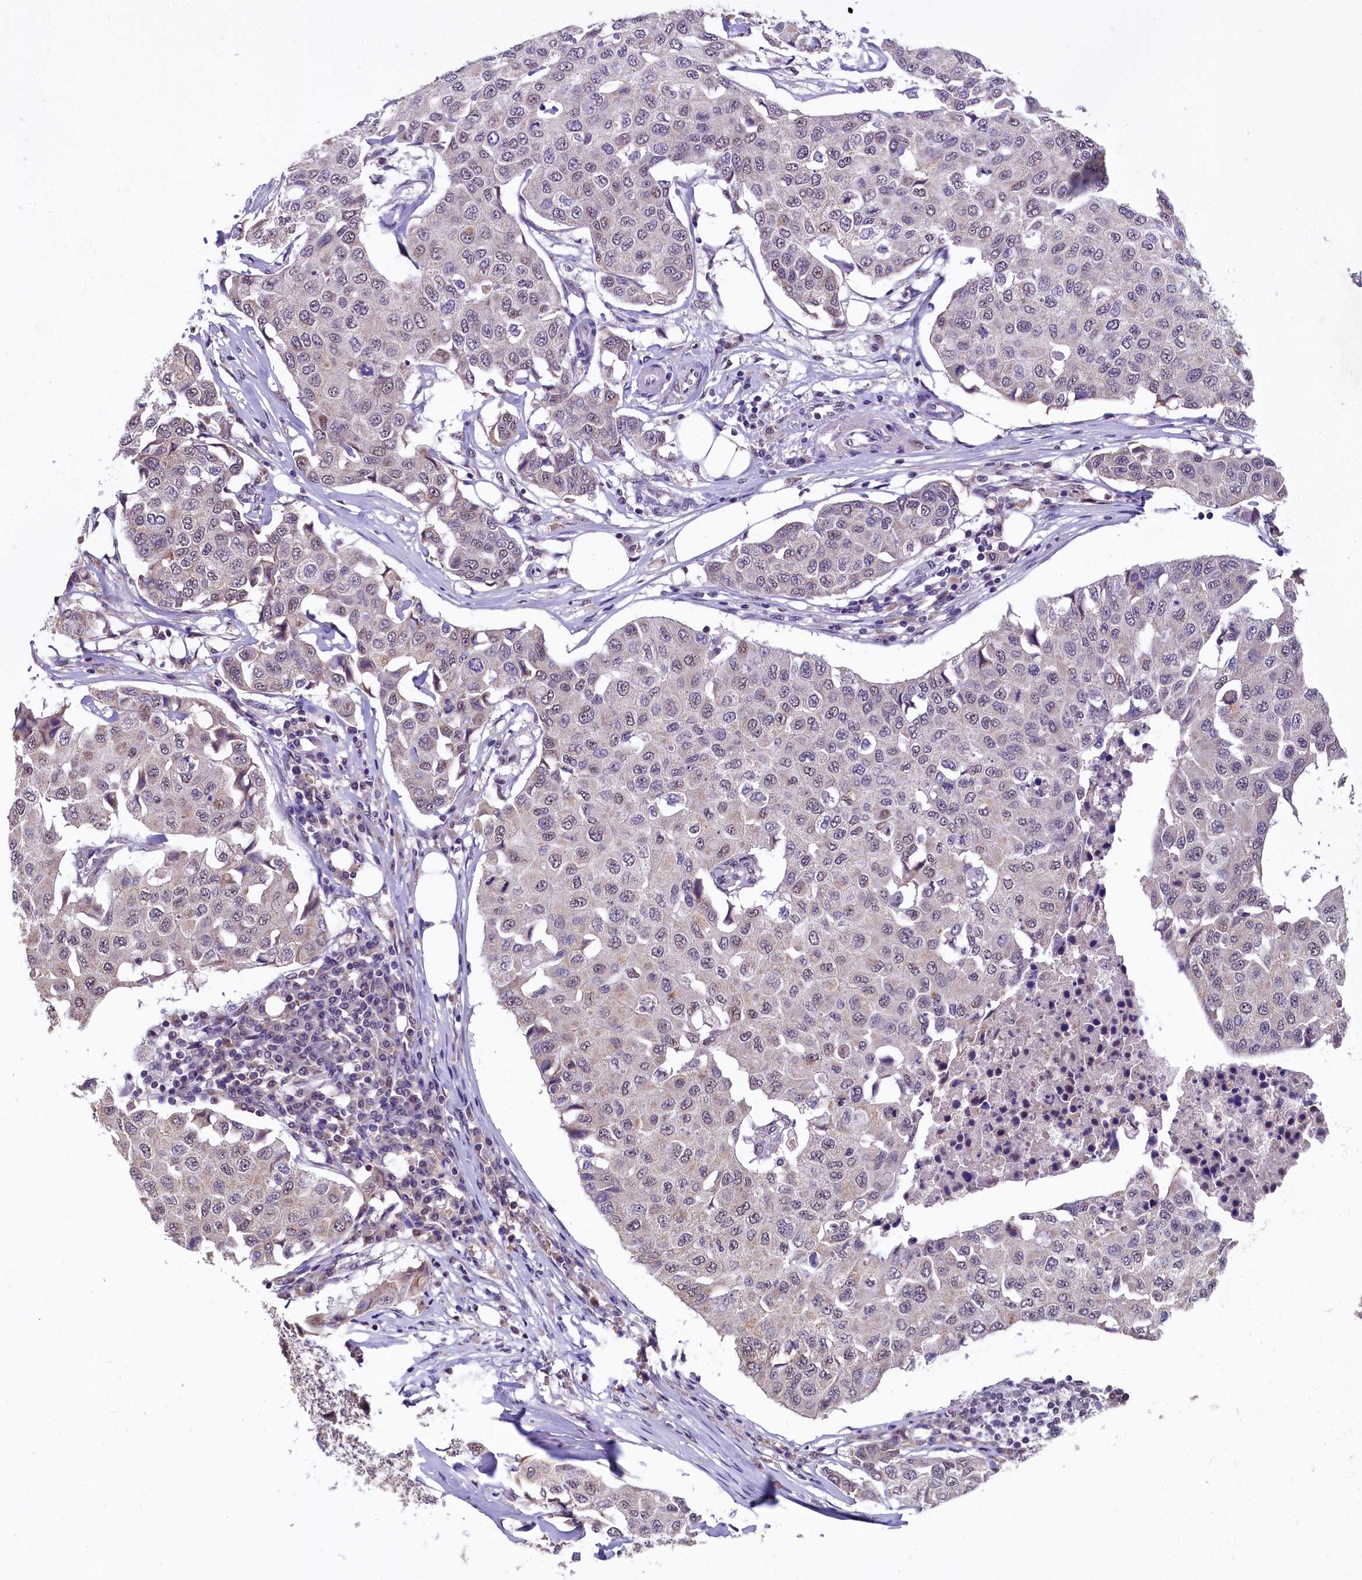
{"staining": {"intensity": "weak", "quantity": "25%-75%", "location": "nuclear"}, "tissue": "breast cancer", "cell_type": "Tumor cells", "image_type": "cancer", "snomed": [{"axis": "morphology", "description": "Duct carcinoma"}, {"axis": "topography", "description": "Breast"}], "caption": "About 25%-75% of tumor cells in human breast cancer (infiltrating ductal carcinoma) display weak nuclear protein staining as visualized by brown immunohistochemical staining.", "gene": "HECTD4", "patient": {"sex": "female", "age": 80}}